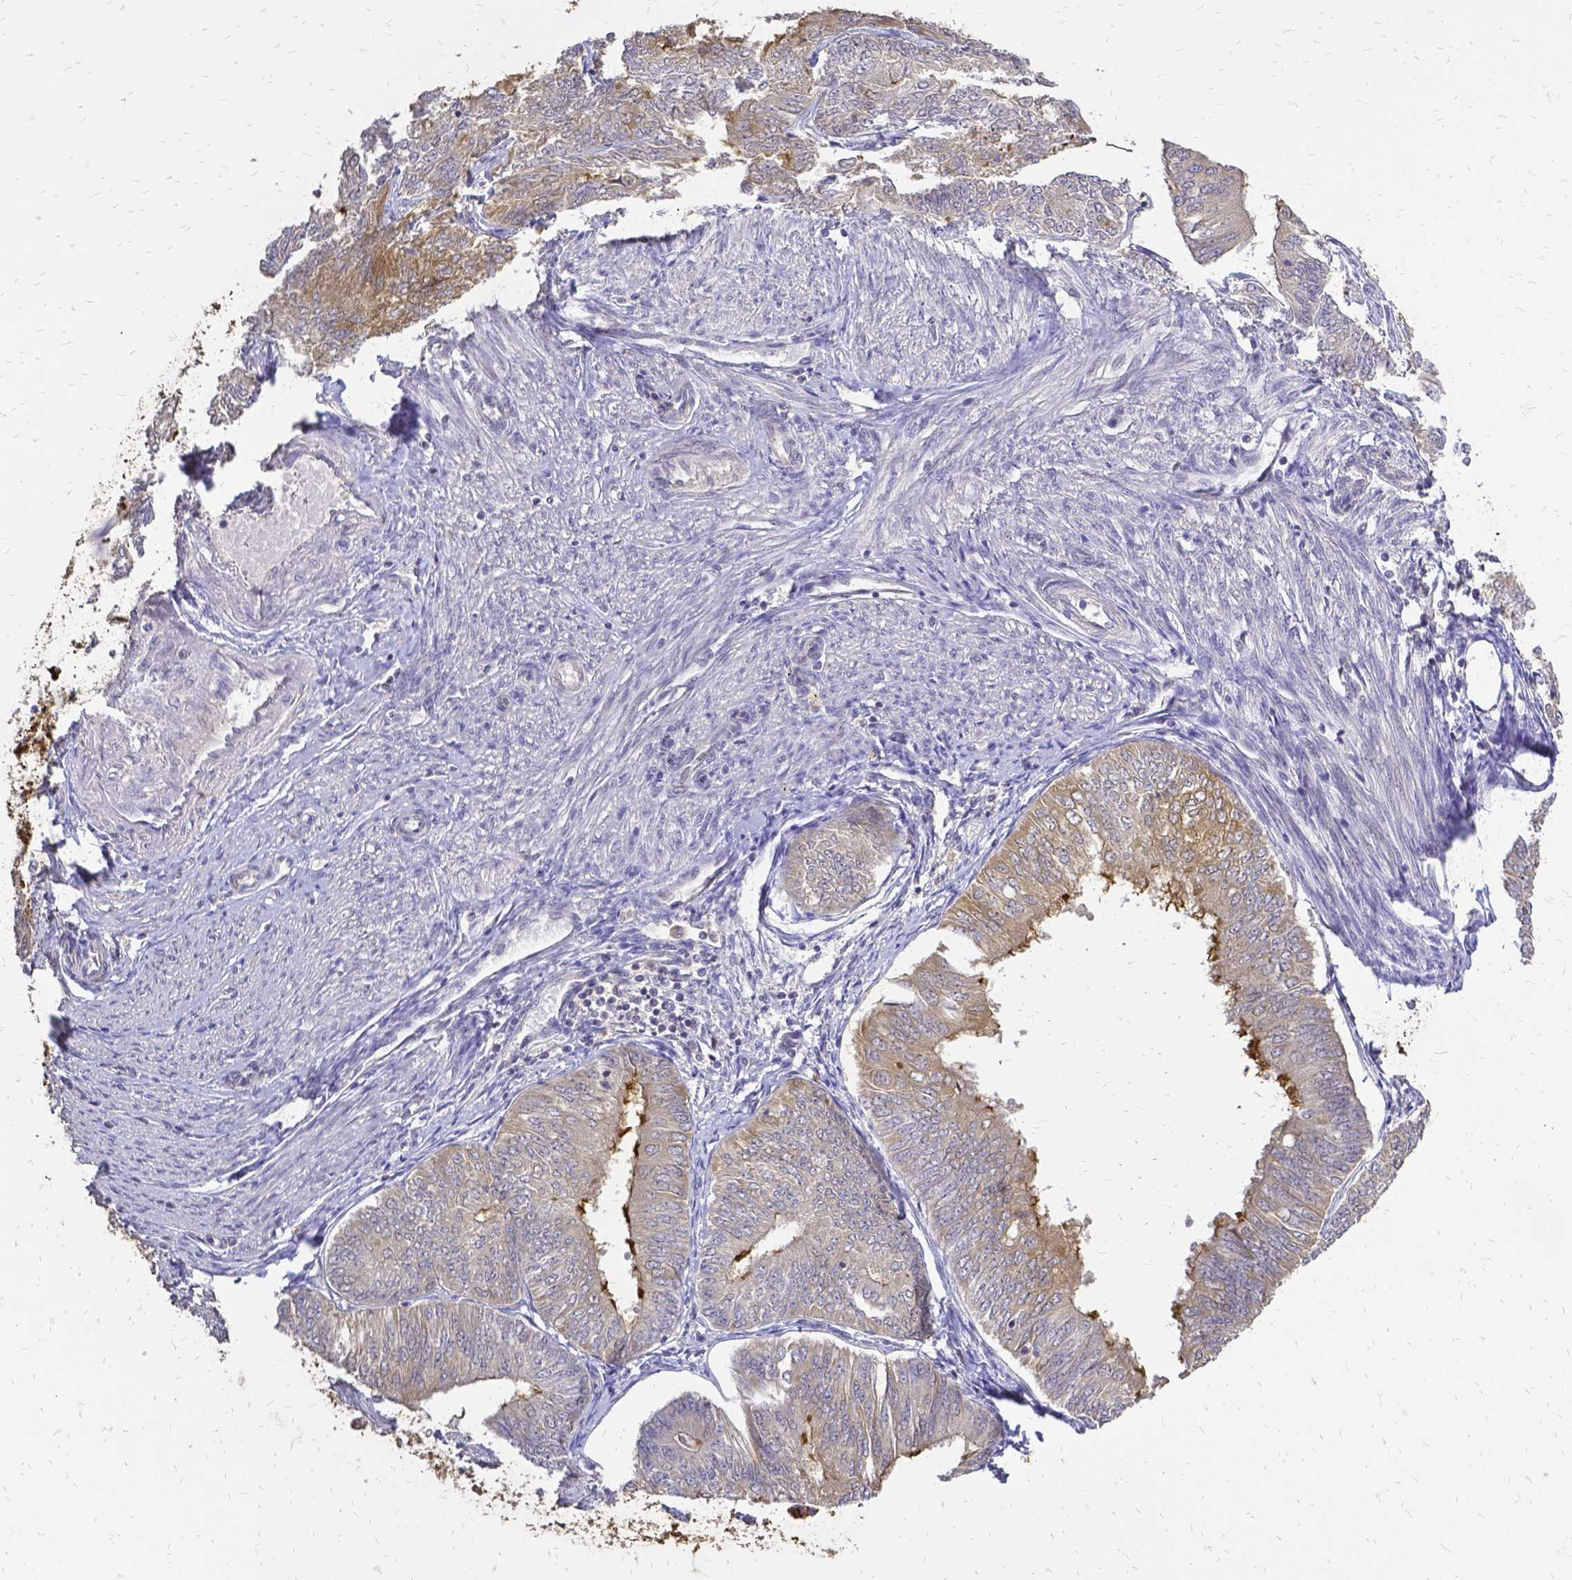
{"staining": {"intensity": "weak", "quantity": "25%-75%", "location": "cytoplasmic/membranous"}, "tissue": "endometrial cancer", "cell_type": "Tumor cells", "image_type": "cancer", "snomed": [{"axis": "morphology", "description": "Adenocarcinoma, NOS"}, {"axis": "topography", "description": "Endometrium"}], "caption": "The photomicrograph exhibits staining of endometrial cancer, revealing weak cytoplasmic/membranous protein expression (brown color) within tumor cells.", "gene": "CIB1", "patient": {"sex": "female", "age": 58}}